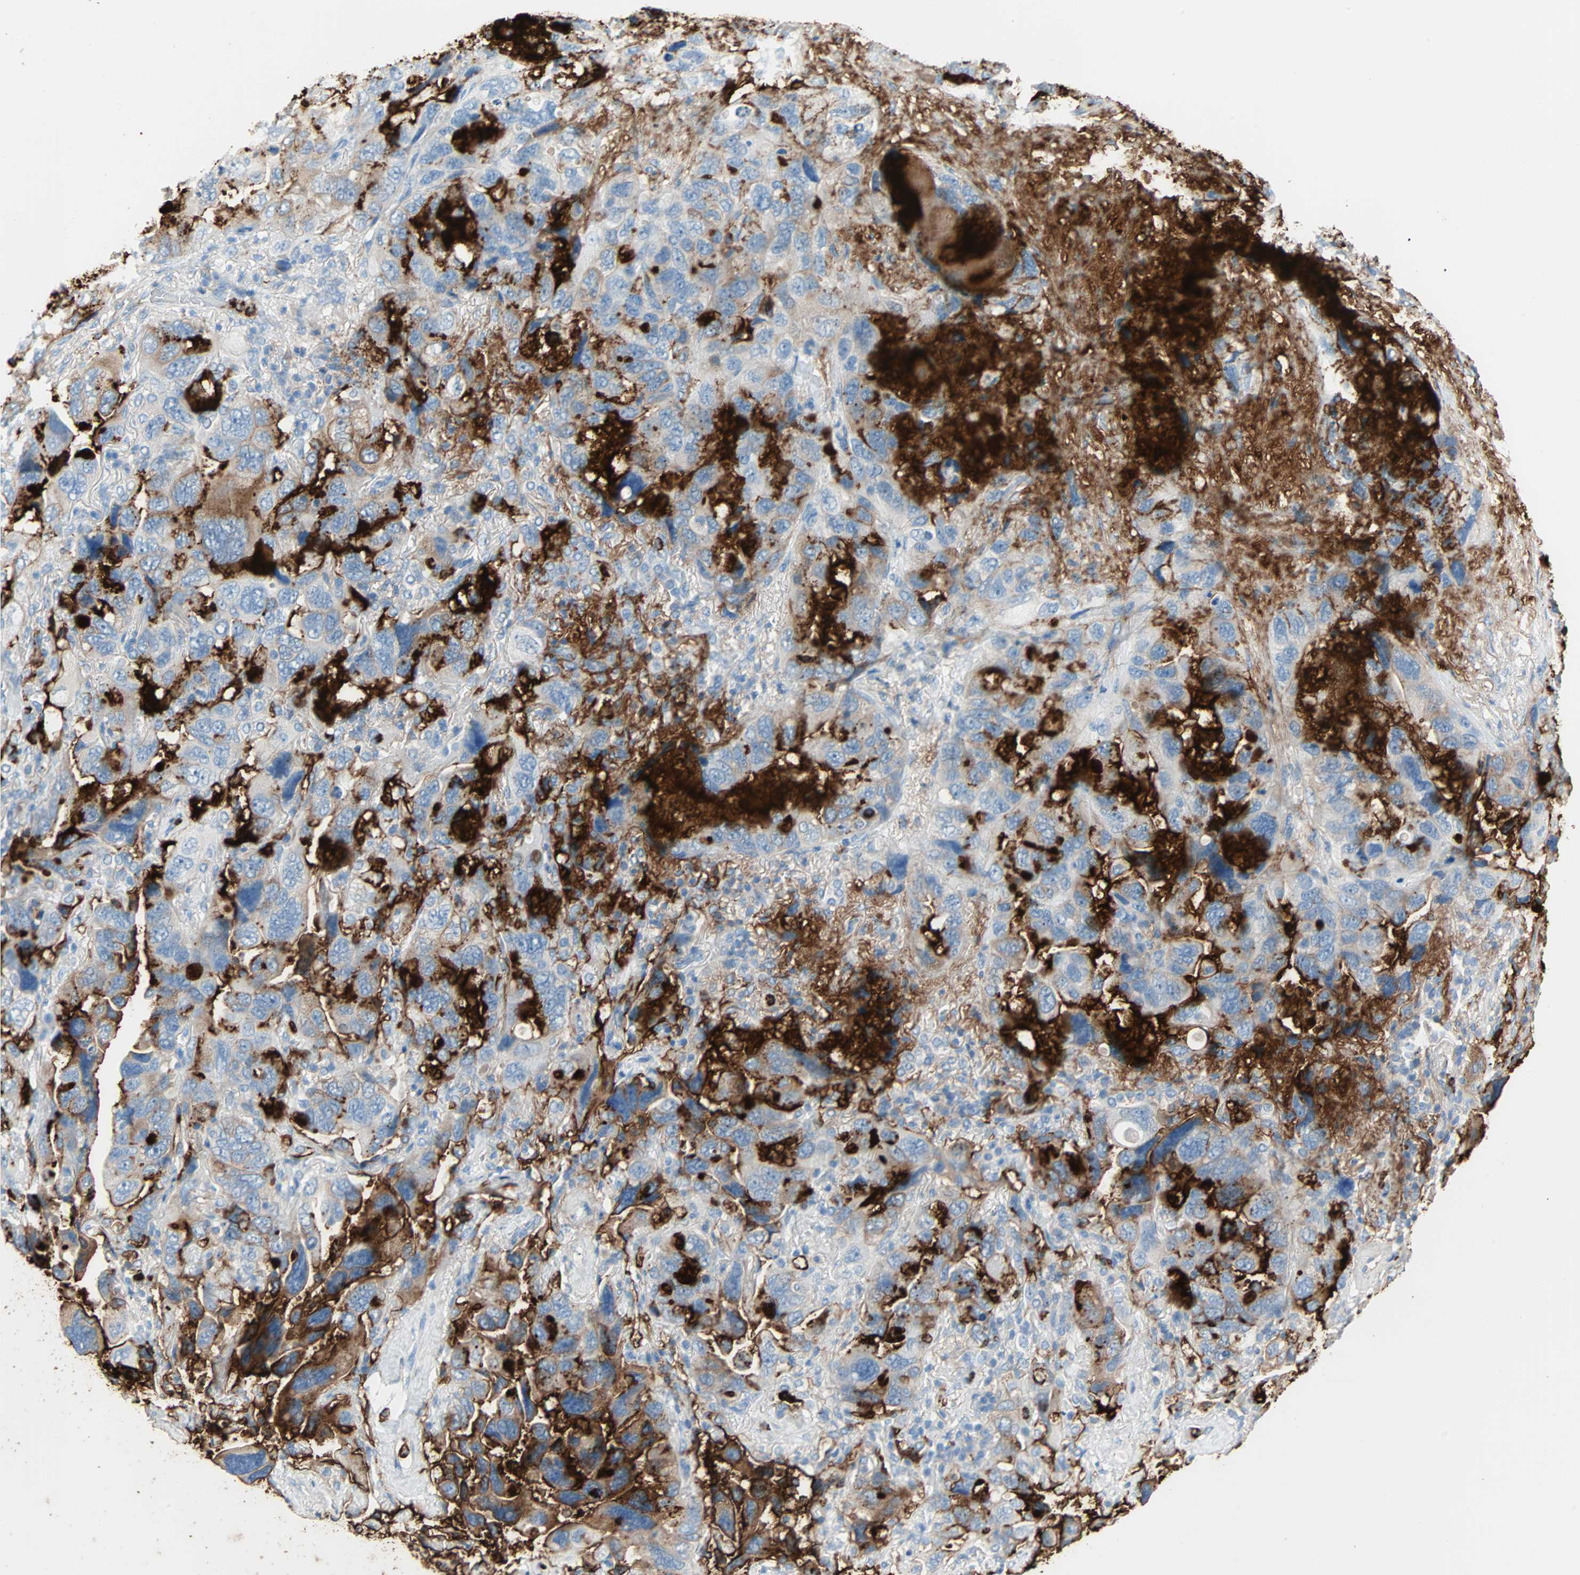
{"staining": {"intensity": "strong", "quantity": "25%-75%", "location": "cytoplasmic/membranous"}, "tissue": "lung cancer", "cell_type": "Tumor cells", "image_type": "cancer", "snomed": [{"axis": "morphology", "description": "Squamous cell carcinoma, NOS"}, {"axis": "topography", "description": "Lung"}], "caption": "IHC photomicrograph of human lung squamous cell carcinoma stained for a protein (brown), which reveals high levels of strong cytoplasmic/membranous positivity in approximately 25%-75% of tumor cells.", "gene": "CLEC4A", "patient": {"sex": "female", "age": 73}}